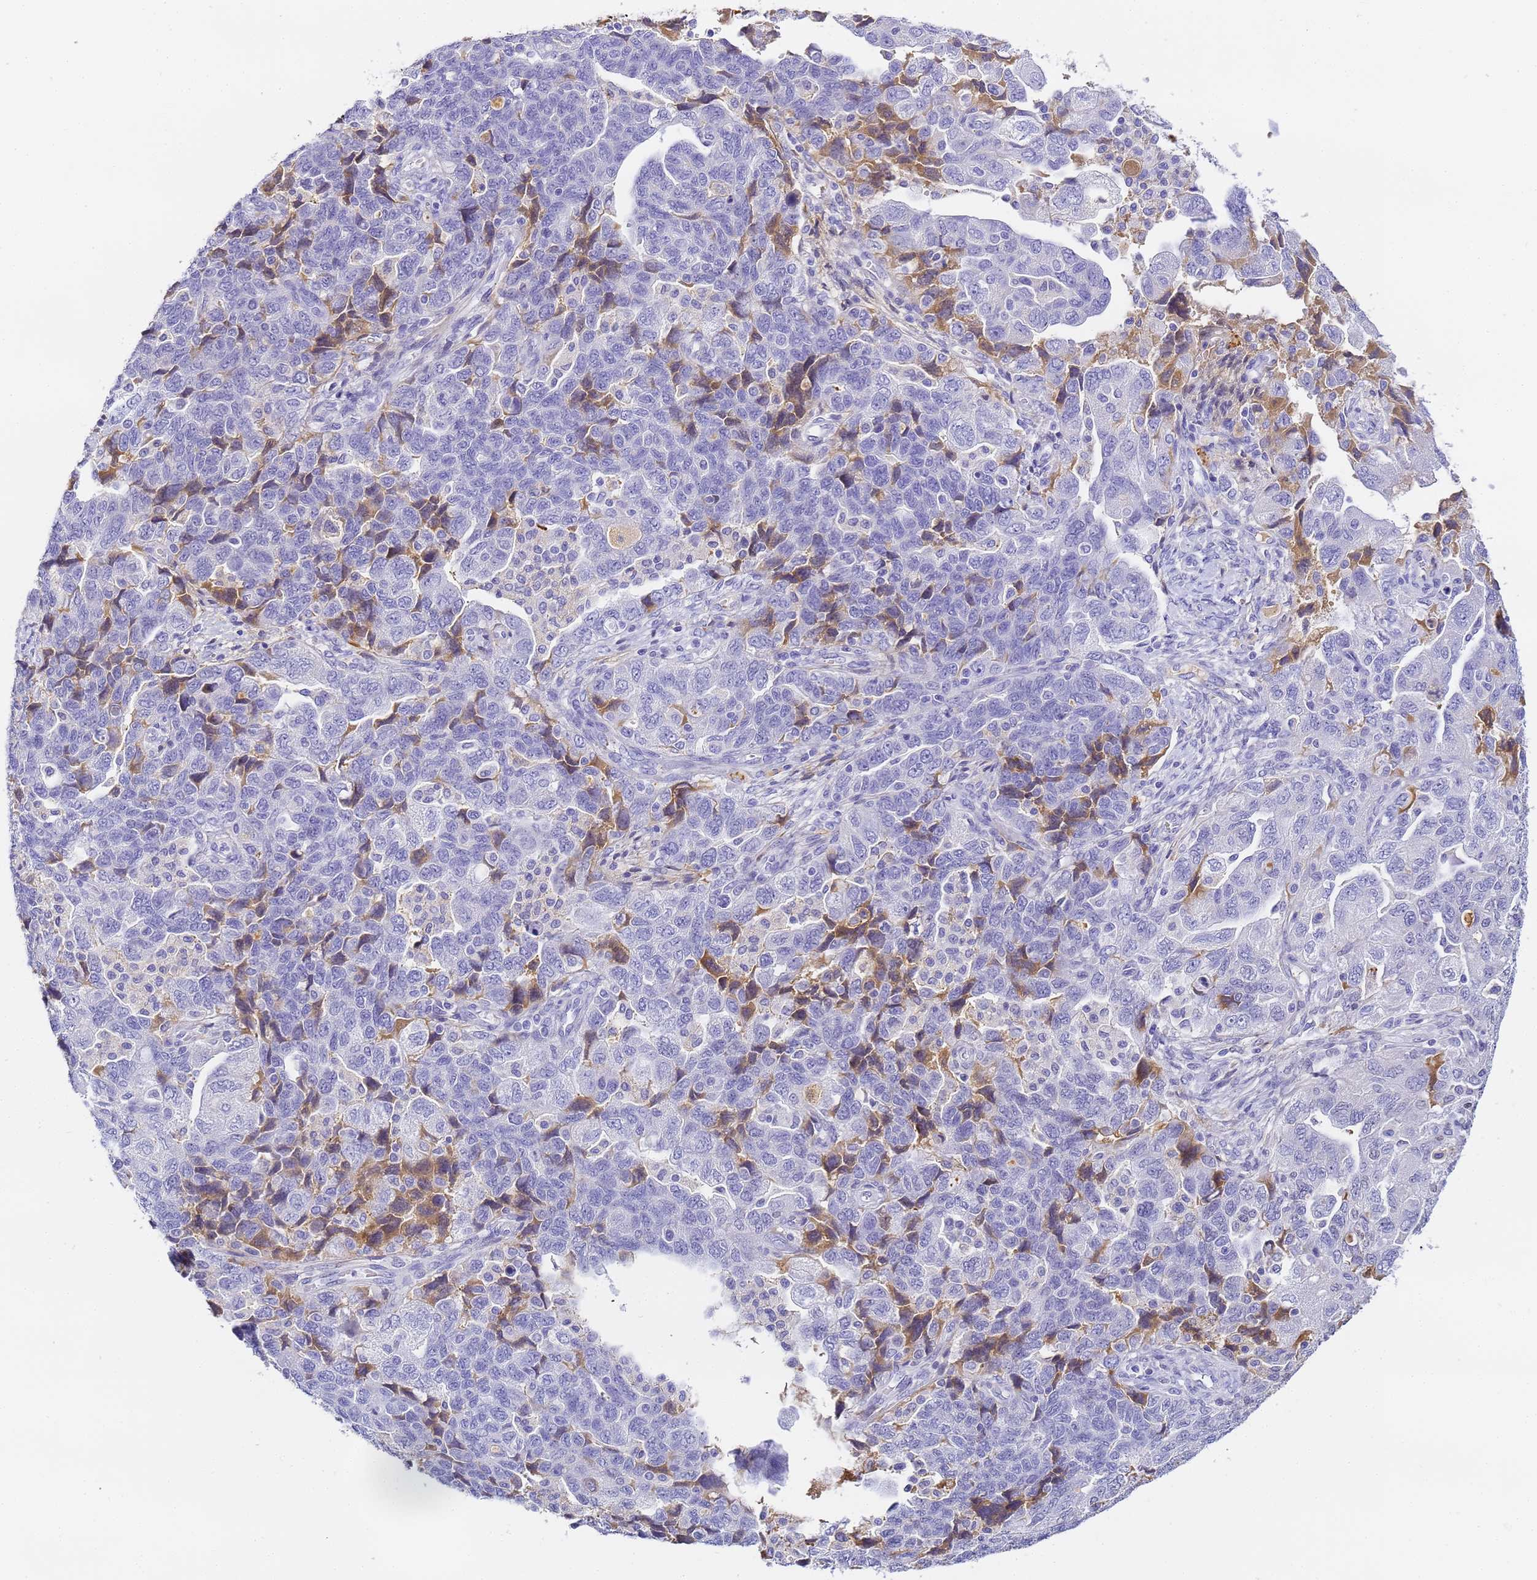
{"staining": {"intensity": "moderate", "quantity": "<25%", "location": "cytoplasmic/membranous"}, "tissue": "ovarian cancer", "cell_type": "Tumor cells", "image_type": "cancer", "snomed": [{"axis": "morphology", "description": "Carcinoma, NOS"}, {"axis": "morphology", "description": "Cystadenocarcinoma, serous, NOS"}, {"axis": "topography", "description": "Ovary"}], "caption": "A photomicrograph of human ovarian cancer (carcinoma) stained for a protein exhibits moderate cytoplasmic/membranous brown staining in tumor cells.", "gene": "CFHR2", "patient": {"sex": "female", "age": 69}}